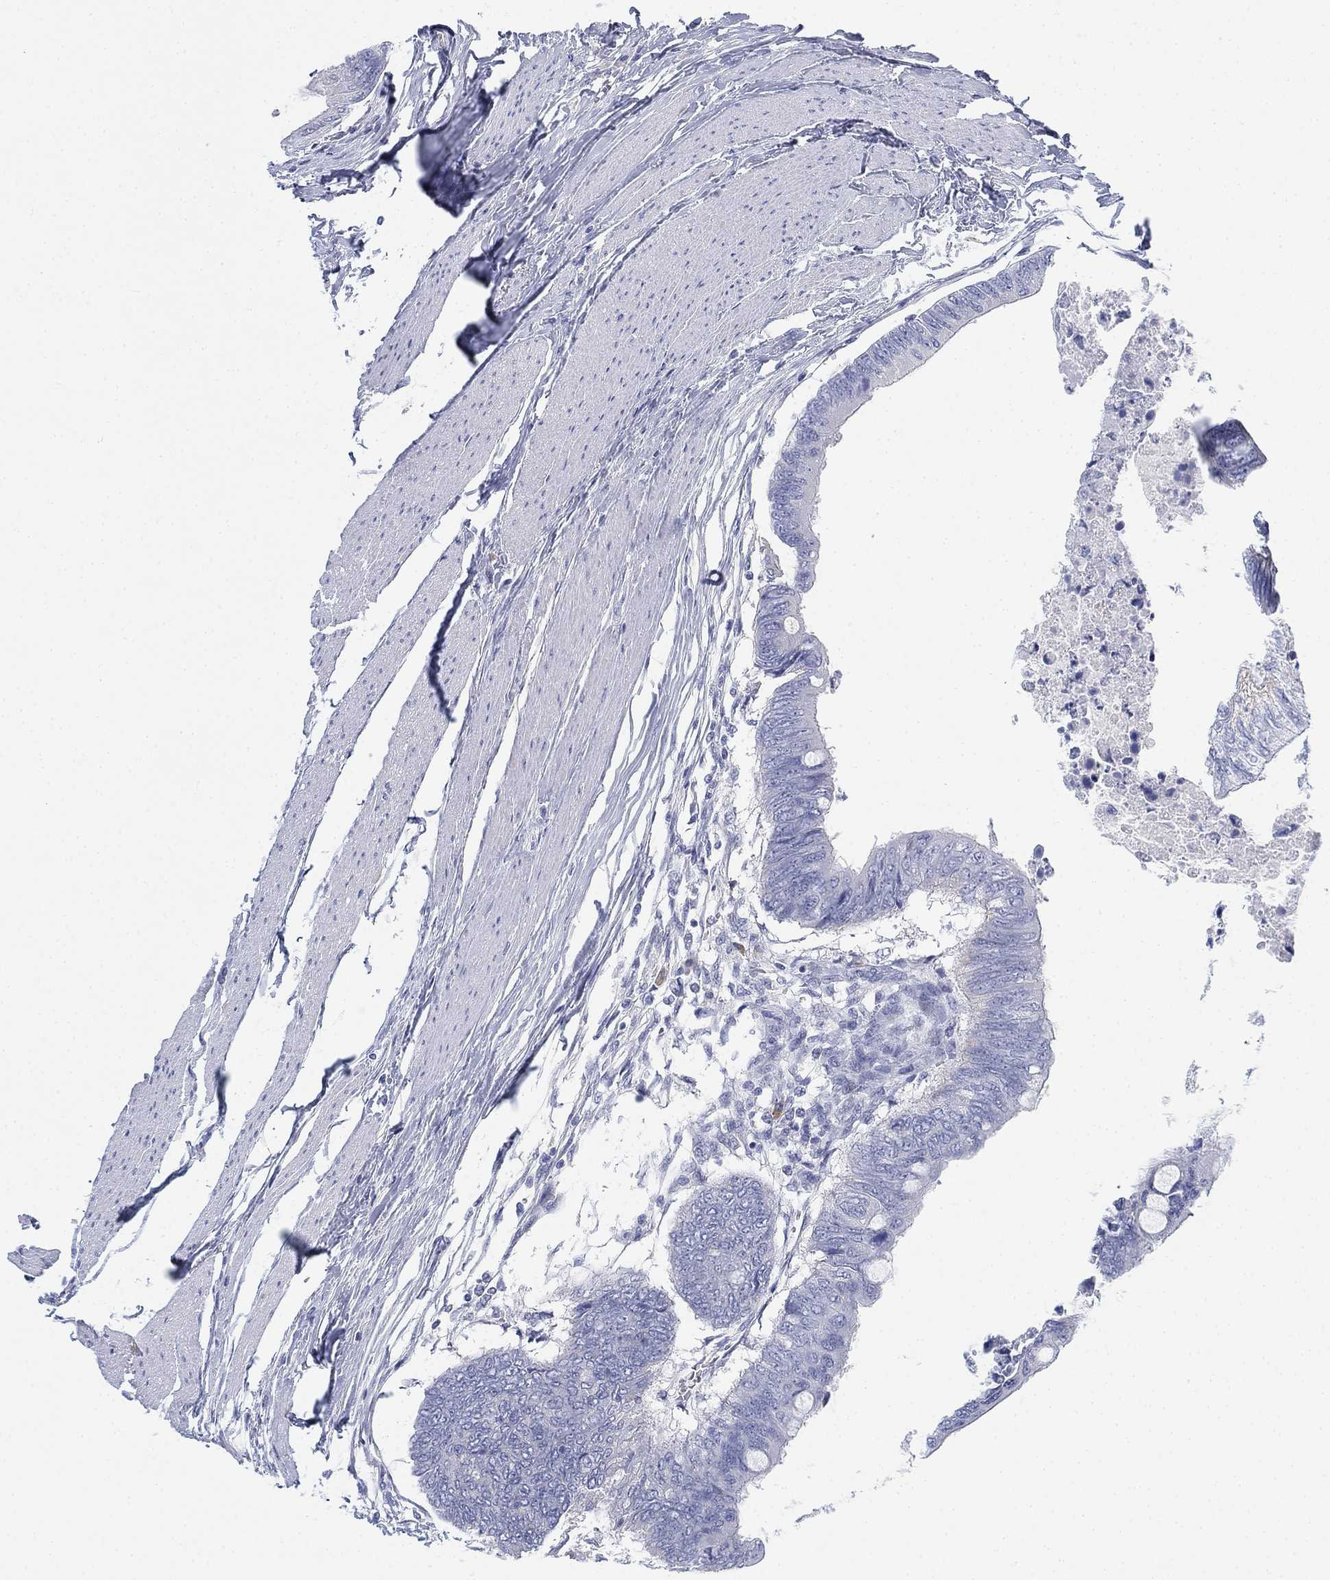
{"staining": {"intensity": "negative", "quantity": "none", "location": "none"}, "tissue": "colorectal cancer", "cell_type": "Tumor cells", "image_type": "cancer", "snomed": [{"axis": "morphology", "description": "Normal tissue, NOS"}, {"axis": "morphology", "description": "Adenocarcinoma, NOS"}, {"axis": "topography", "description": "Rectum"}, {"axis": "topography", "description": "Peripheral nerve tissue"}], "caption": "The micrograph demonstrates no staining of tumor cells in colorectal cancer. Brightfield microscopy of IHC stained with DAB (3,3'-diaminobenzidine) (brown) and hematoxylin (blue), captured at high magnification.", "gene": "GCNA", "patient": {"sex": "male", "age": 92}}